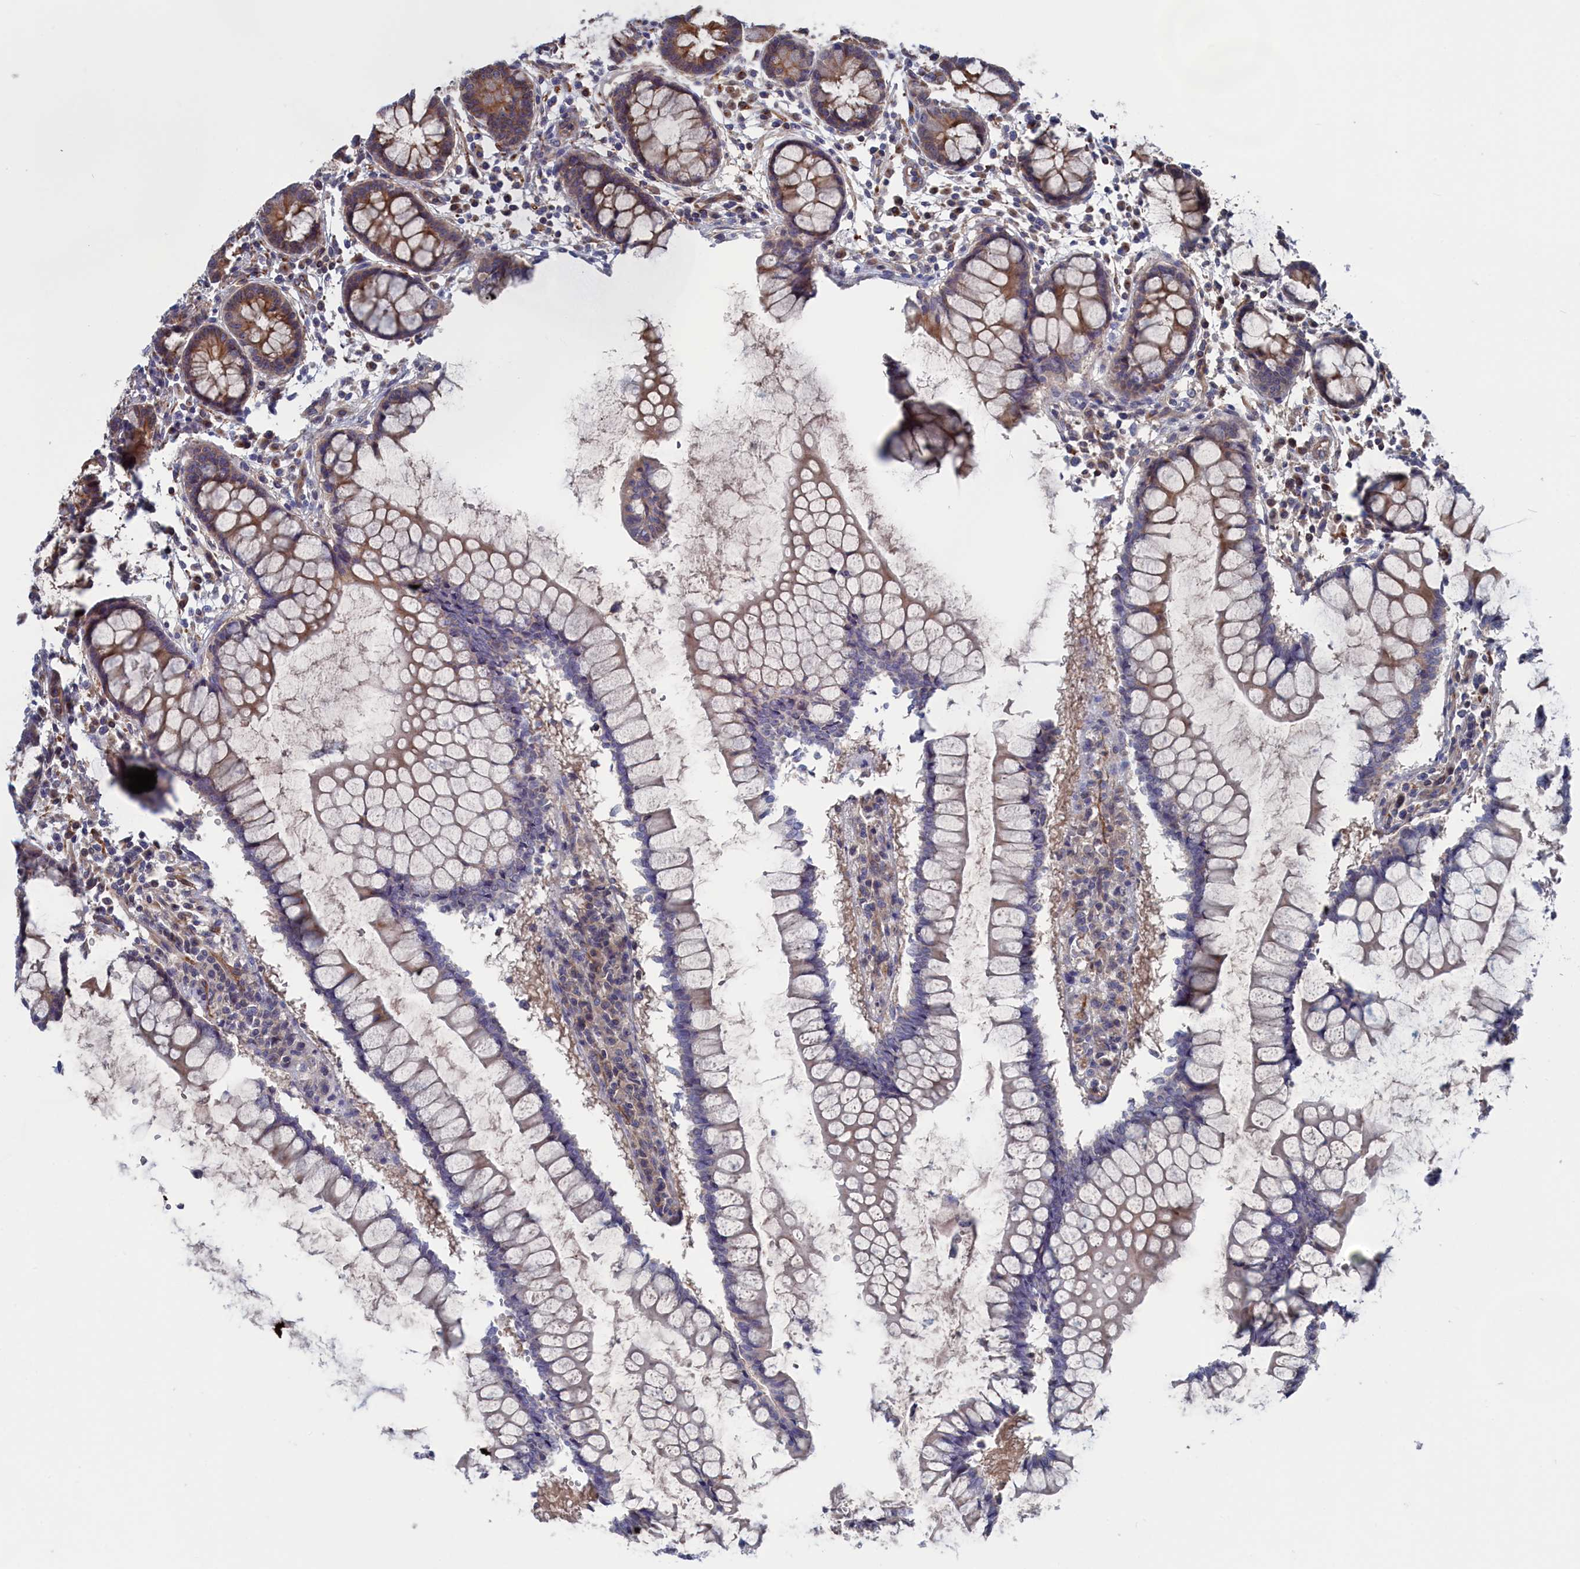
{"staining": {"intensity": "moderate", "quantity": ">75%", "location": "cytoplasmic/membranous"}, "tissue": "colon", "cell_type": "Endothelial cells", "image_type": "normal", "snomed": [{"axis": "morphology", "description": "Normal tissue, NOS"}, {"axis": "morphology", "description": "Adenocarcinoma, NOS"}, {"axis": "topography", "description": "Colon"}], "caption": "Colon stained with immunohistochemistry (IHC) shows moderate cytoplasmic/membranous expression in about >75% of endothelial cells. (DAB = brown stain, brightfield microscopy at high magnification).", "gene": "NUTF2", "patient": {"sex": "female", "age": 55}}